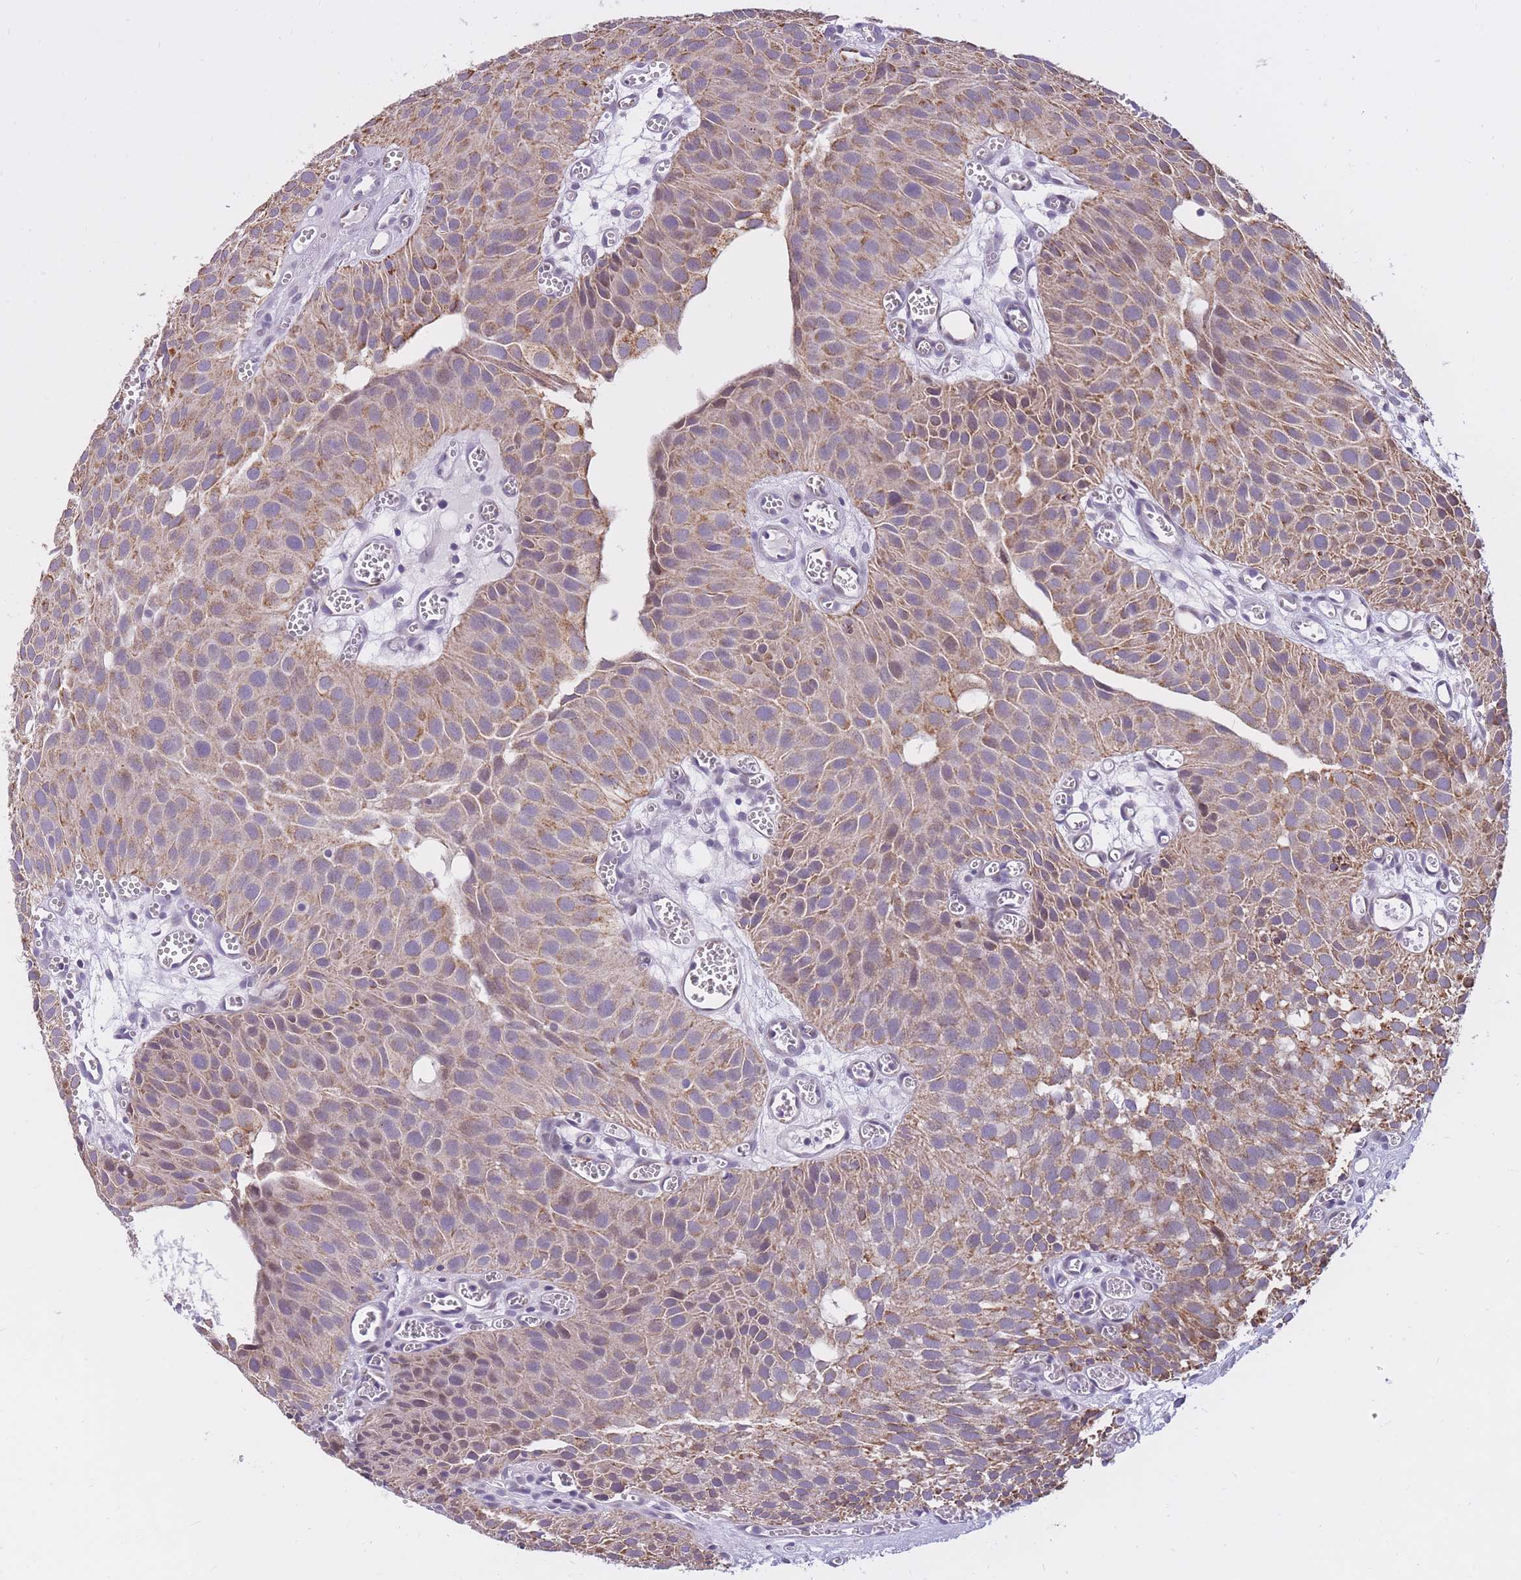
{"staining": {"intensity": "moderate", "quantity": ">75%", "location": "cytoplasmic/membranous"}, "tissue": "urothelial cancer", "cell_type": "Tumor cells", "image_type": "cancer", "snomed": [{"axis": "morphology", "description": "Urothelial carcinoma, Low grade"}, {"axis": "topography", "description": "Urinary bladder"}], "caption": "Approximately >75% of tumor cells in human urothelial cancer show moderate cytoplasmic/membranous protein positivity as visualized by brown immunohistochemical staining.", "gene": "RNF170", "patient": {"sex": "male", "age": 88}}